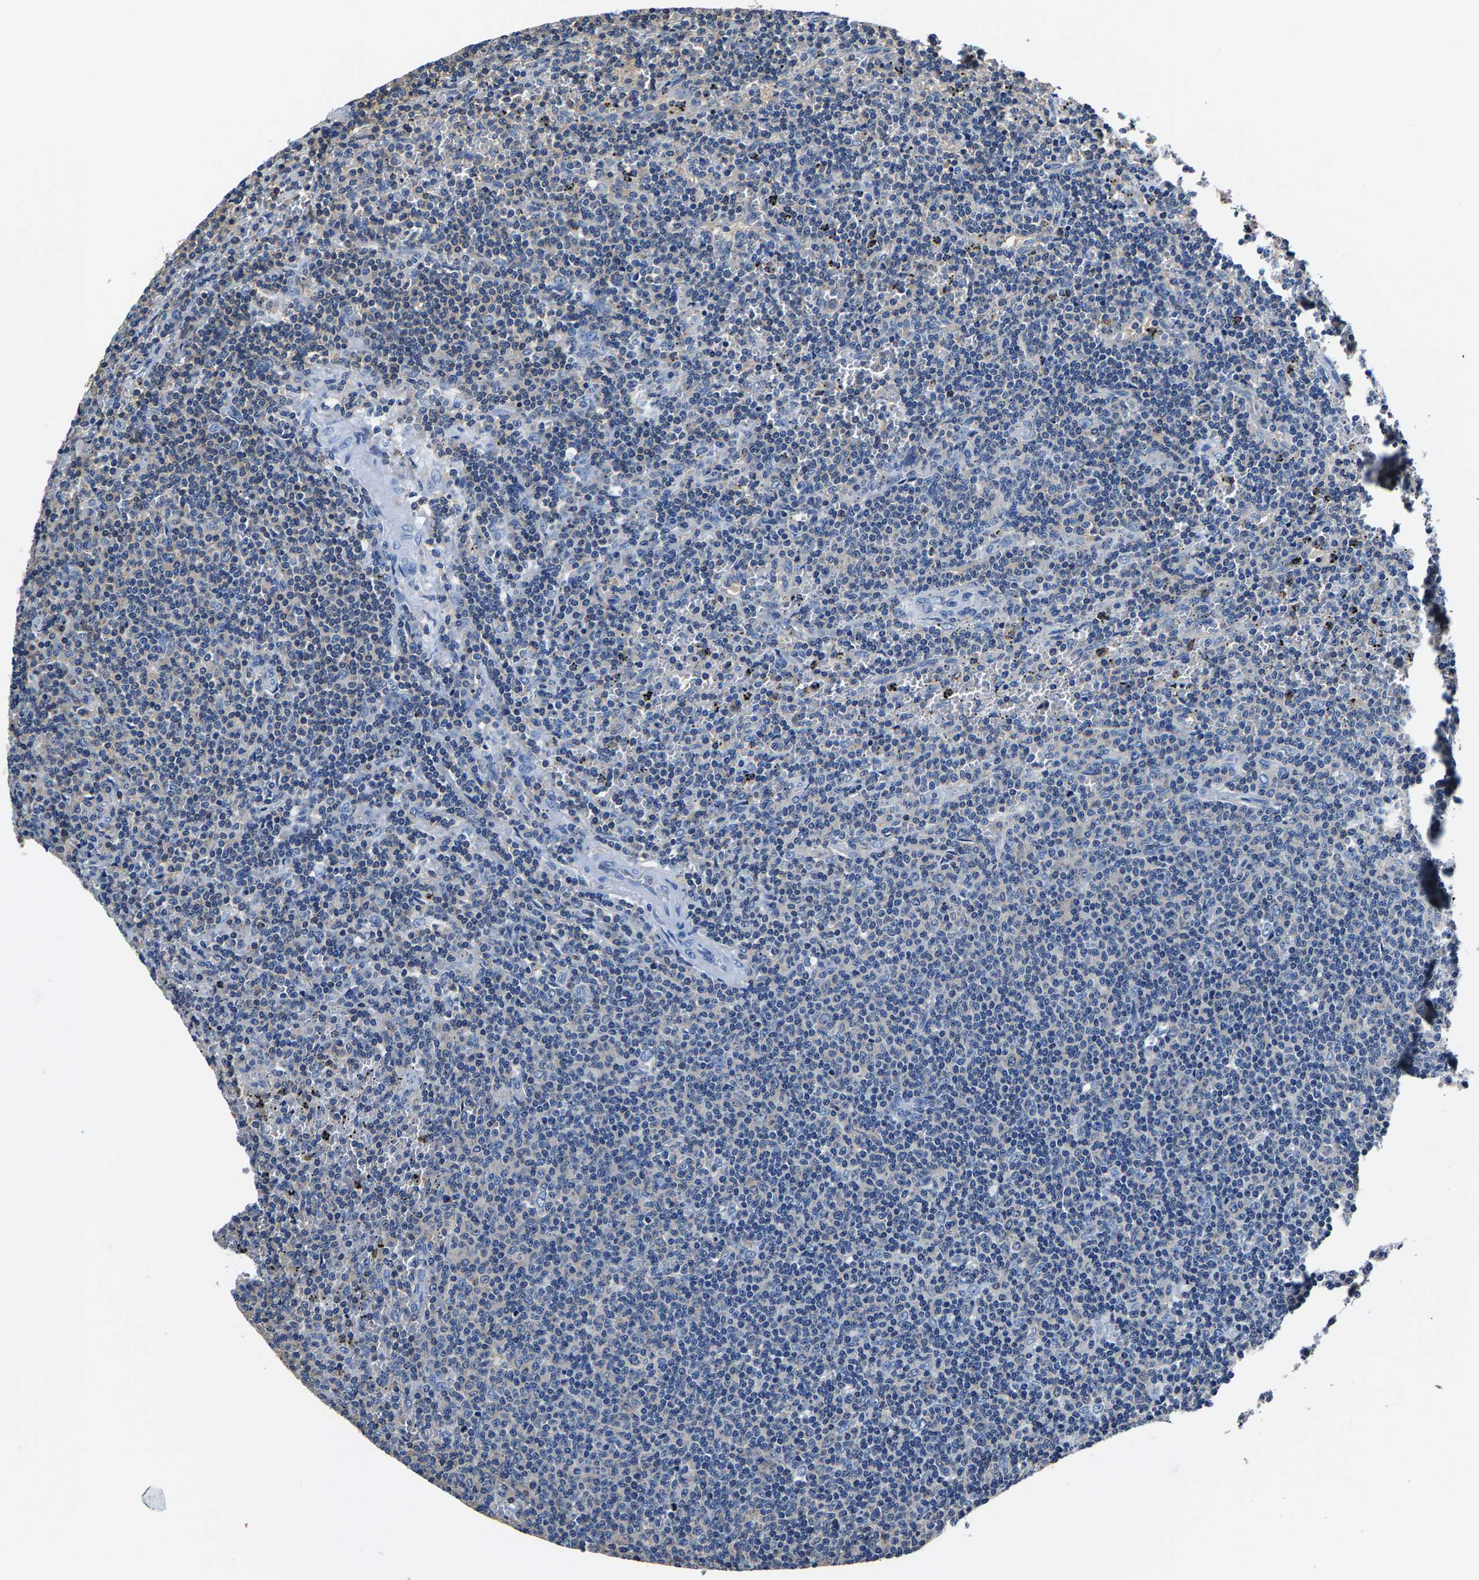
{"staining": {"intensity": "negative", "quantity": "none", "location": "none"}, "tissue": "lymphoma", "cell_type": "Tumor cells", "image_type": "cancer", "snomed": [{"axis": "morphology", "description": "Malignant lymphoma, non-Hodgkin's type, Low grade"}, {"axis": "topography", "description": "Spleen"}], "caption": "Micrograph shows no significant protein staining in tumor cells of malignant lymphoma, non-Hodgkin's type (low-grade).", "gene": "ALDOB", "patient": {"sex": "female", "age": 50}}